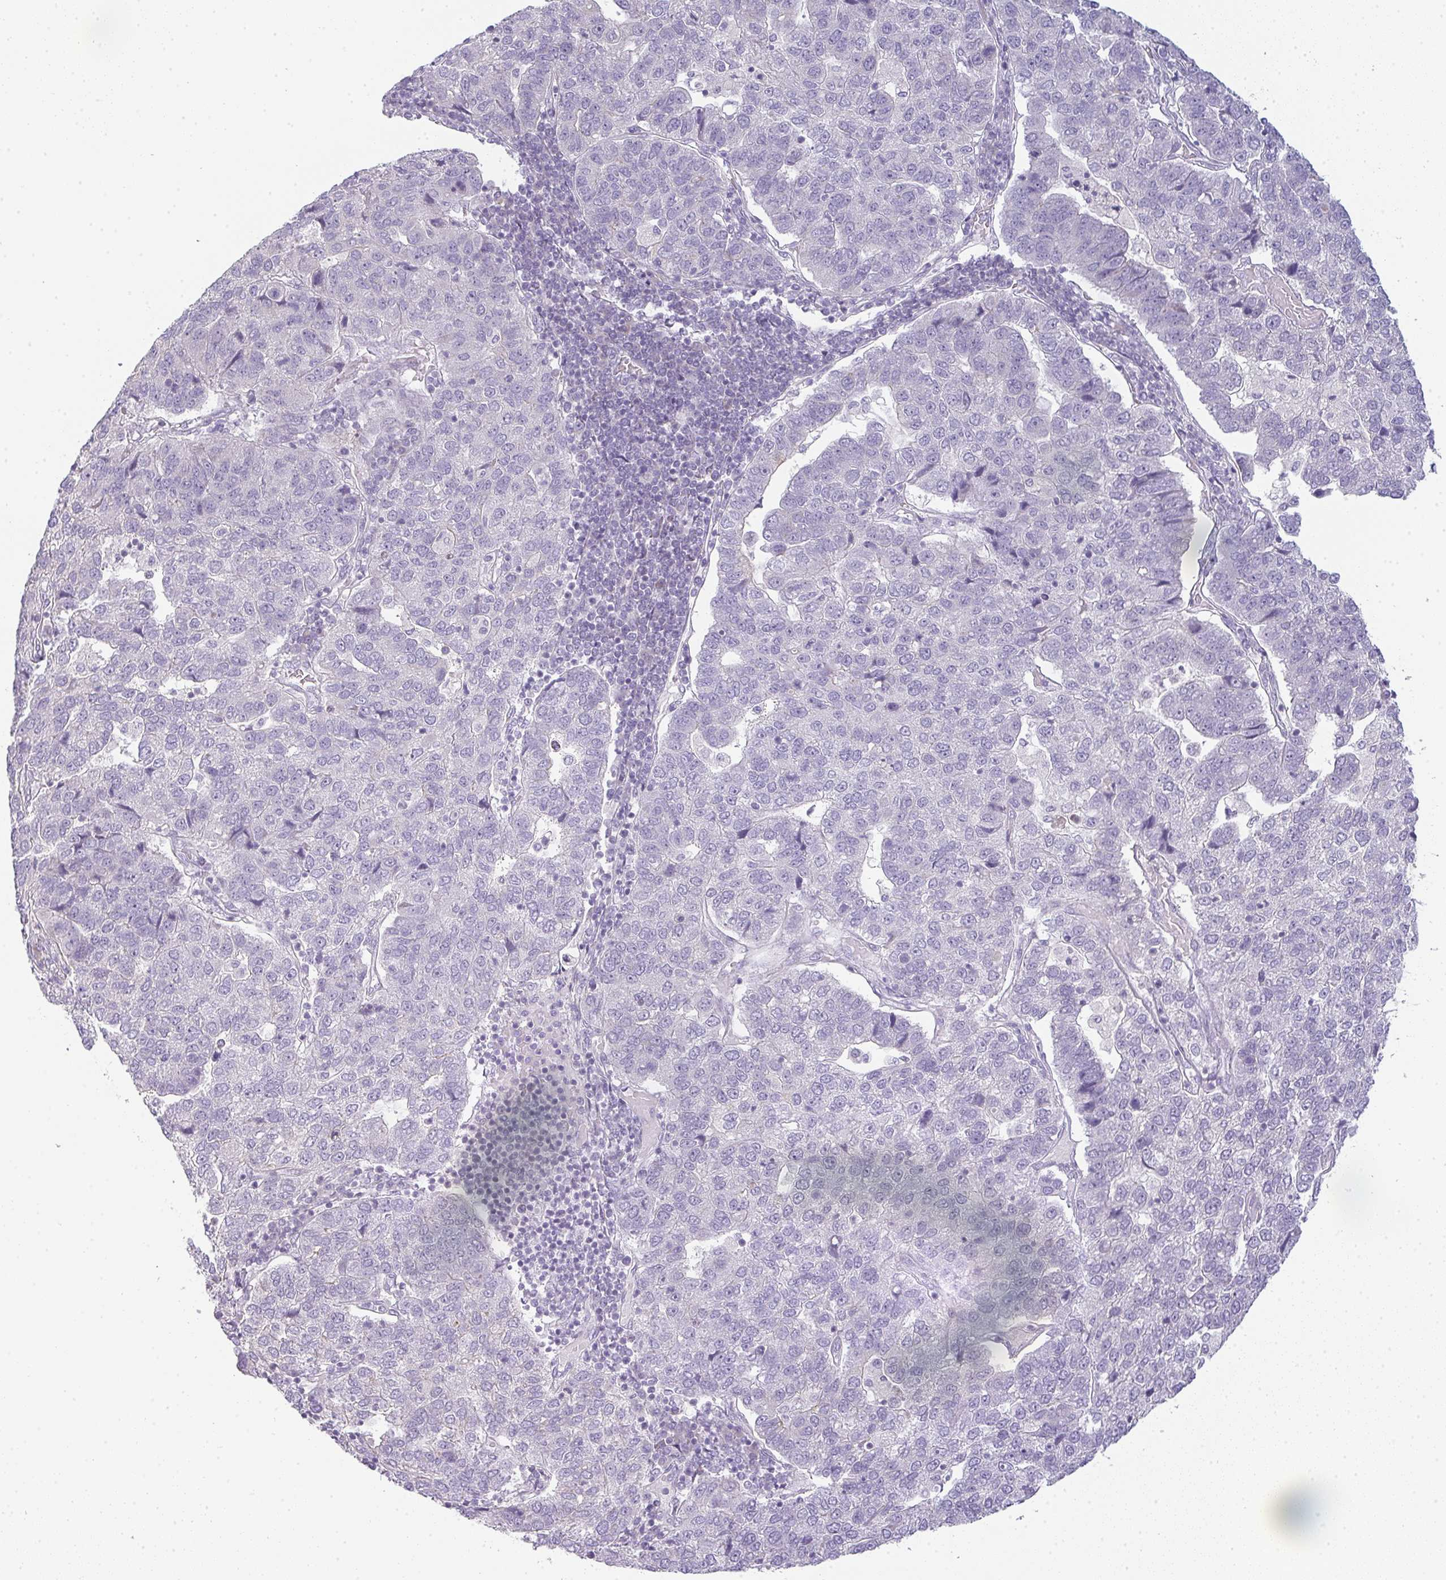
{"staining": {"intensity": "negative", "quantity": "none", "location": "none"}, "tissue": "pancreatic cancer", "cell_type": "Tumor cells", "image_type": "cancer", "snomed": [{"axis": "morphology", "description": "Adenocarcinoma, NOS"}, {"axis": "topography", "description": "Pancreas"}], "caption": "A high-resolution micrograph shows immunohistochemistry (IHC) staining of pancreatic cancer (adenocarcinoma), which reveals no significant staining in tumor cells.", "gene": "SIRPB2", "patient": {"sex": "female", "age": 61}}